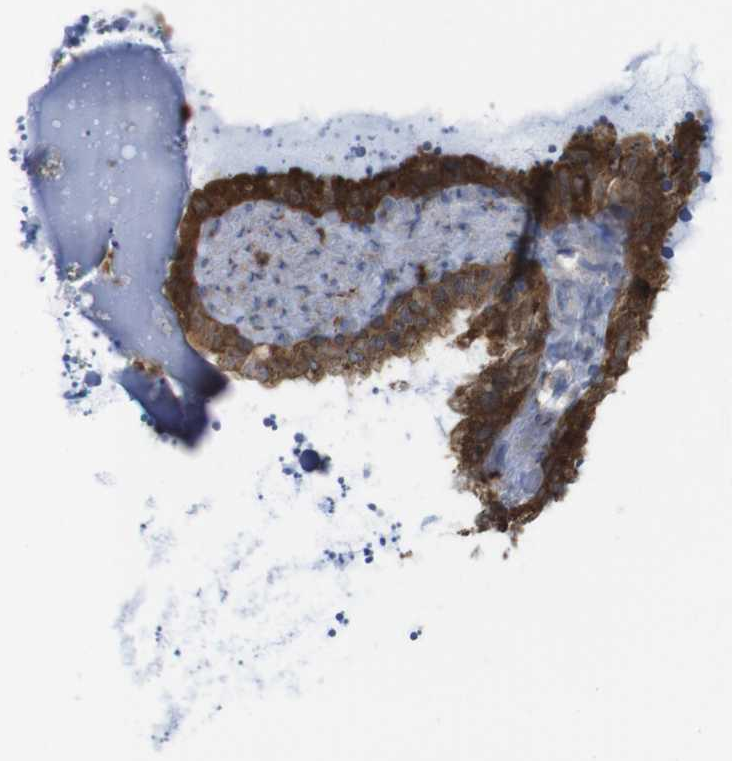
{"staining": {"intensity": "moderate", "quantity": ">75%", "location": "cytoplasmic/membranous"}, "tissue": "seminal vesicle", "cell_type": "Glandular cells", "image_type": "normal", "snomed": [{"axis": "morphology", "description": "Normal tissue, NOS"}, {"axis": "topography", "description": "Seminal veicle"}], "caption": "This is an image of immunohistochemistry staining of benign seminal vesicle, which shows moderate expression in the cytoplasmic/membranous of glandular cells.", "gene": "PRKCD", "patient": {"sex": "male", "age": 68}}